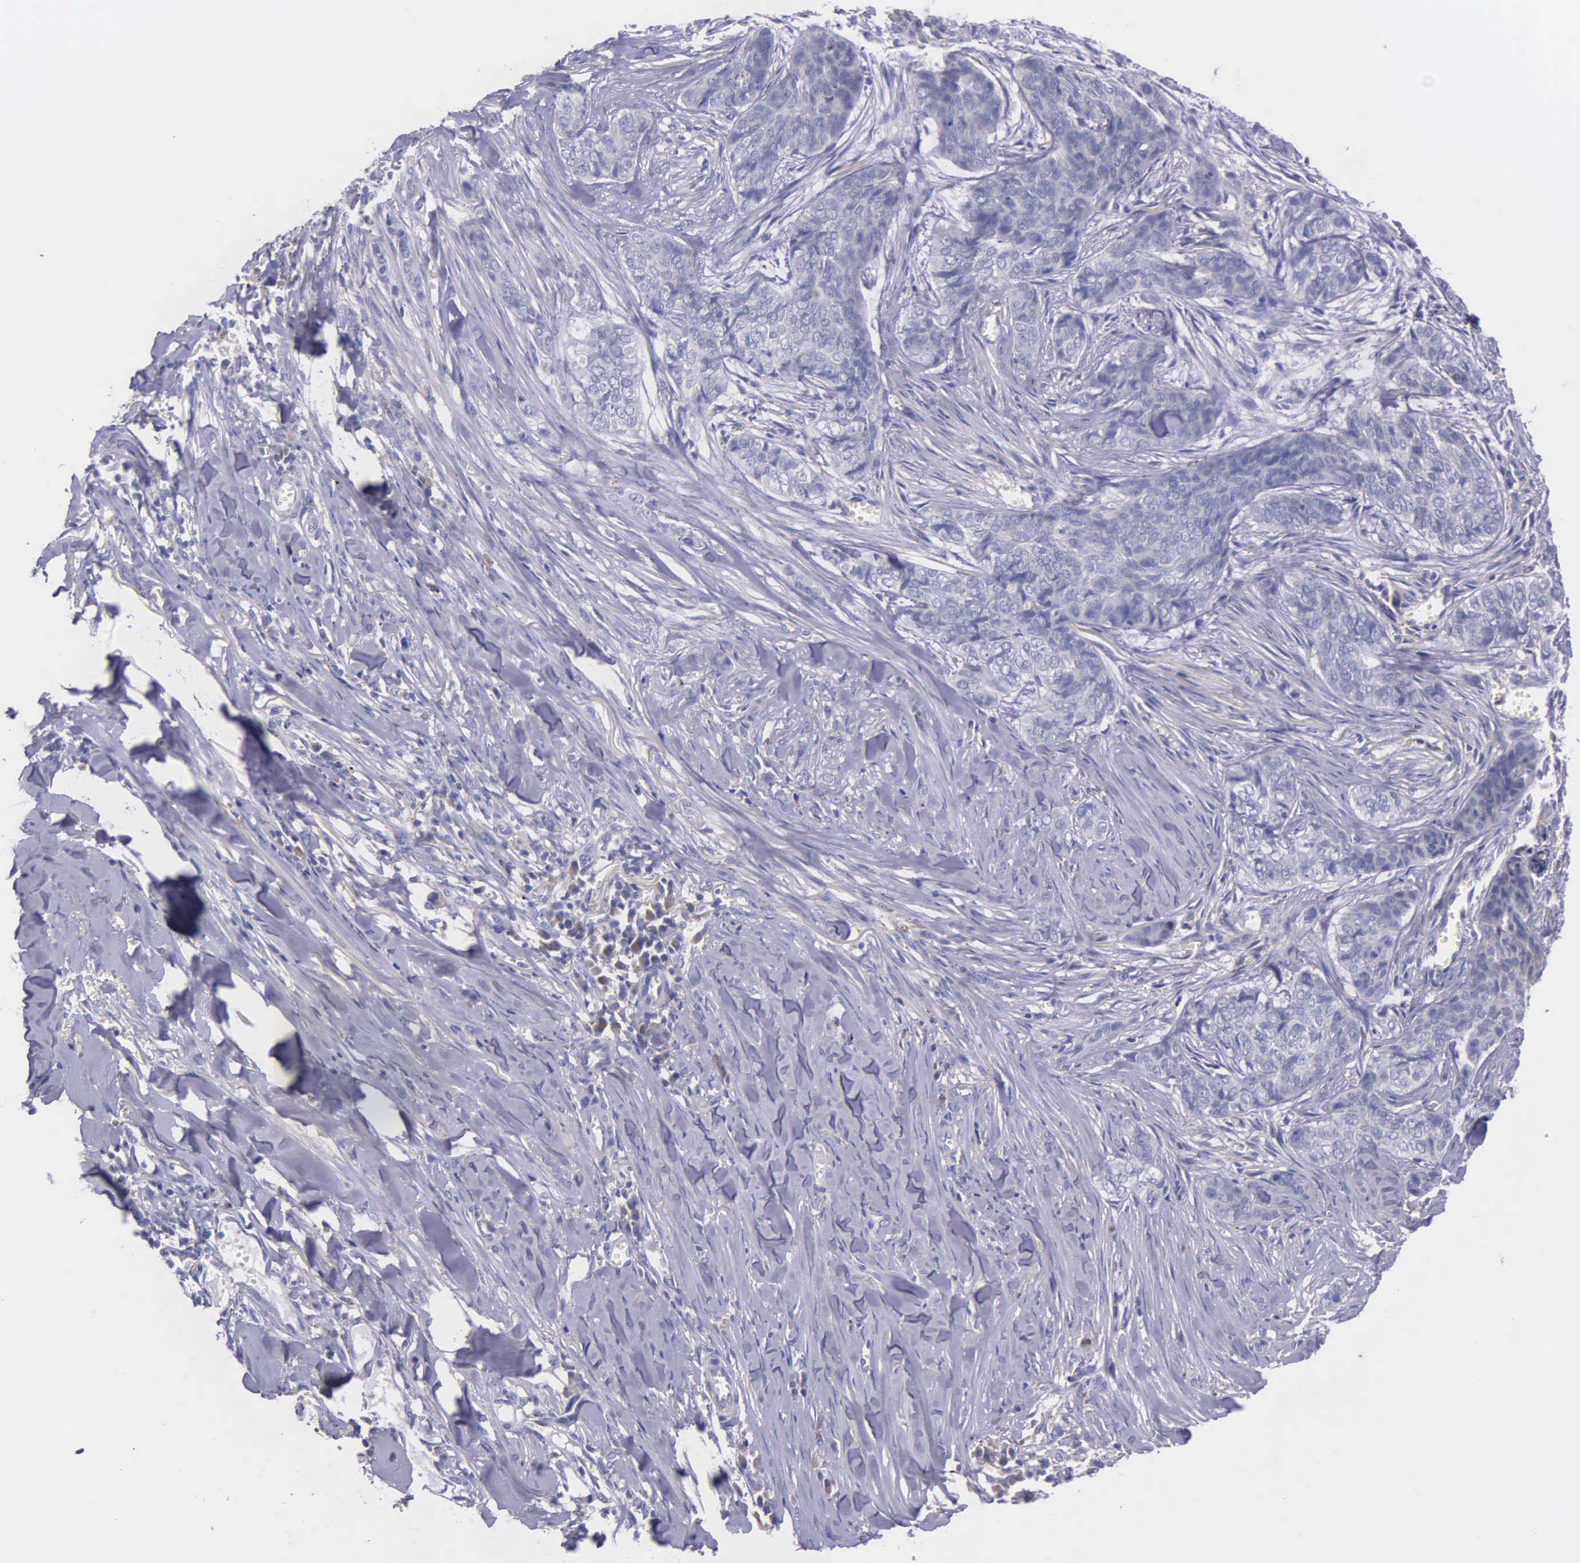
{"staining": {"intensity": "negative", "quantity": "none", "location": "none"}, "tissue": "skin cancer", "cell_type": "Tumor cells", "image_type": "cancer", "snomed": [{"axis": "morphology", "description": "Normal tissue, NOS"}, {"axis": "morphology", "description": "Basal cell carcinoma"}, {"axis": "topography", "description": "Skin"}], "caption": "There is no significant expression in tumor cells of skin cancer.", "gene": "MIA2", "patient": {"sex": "female", "age": 65}}